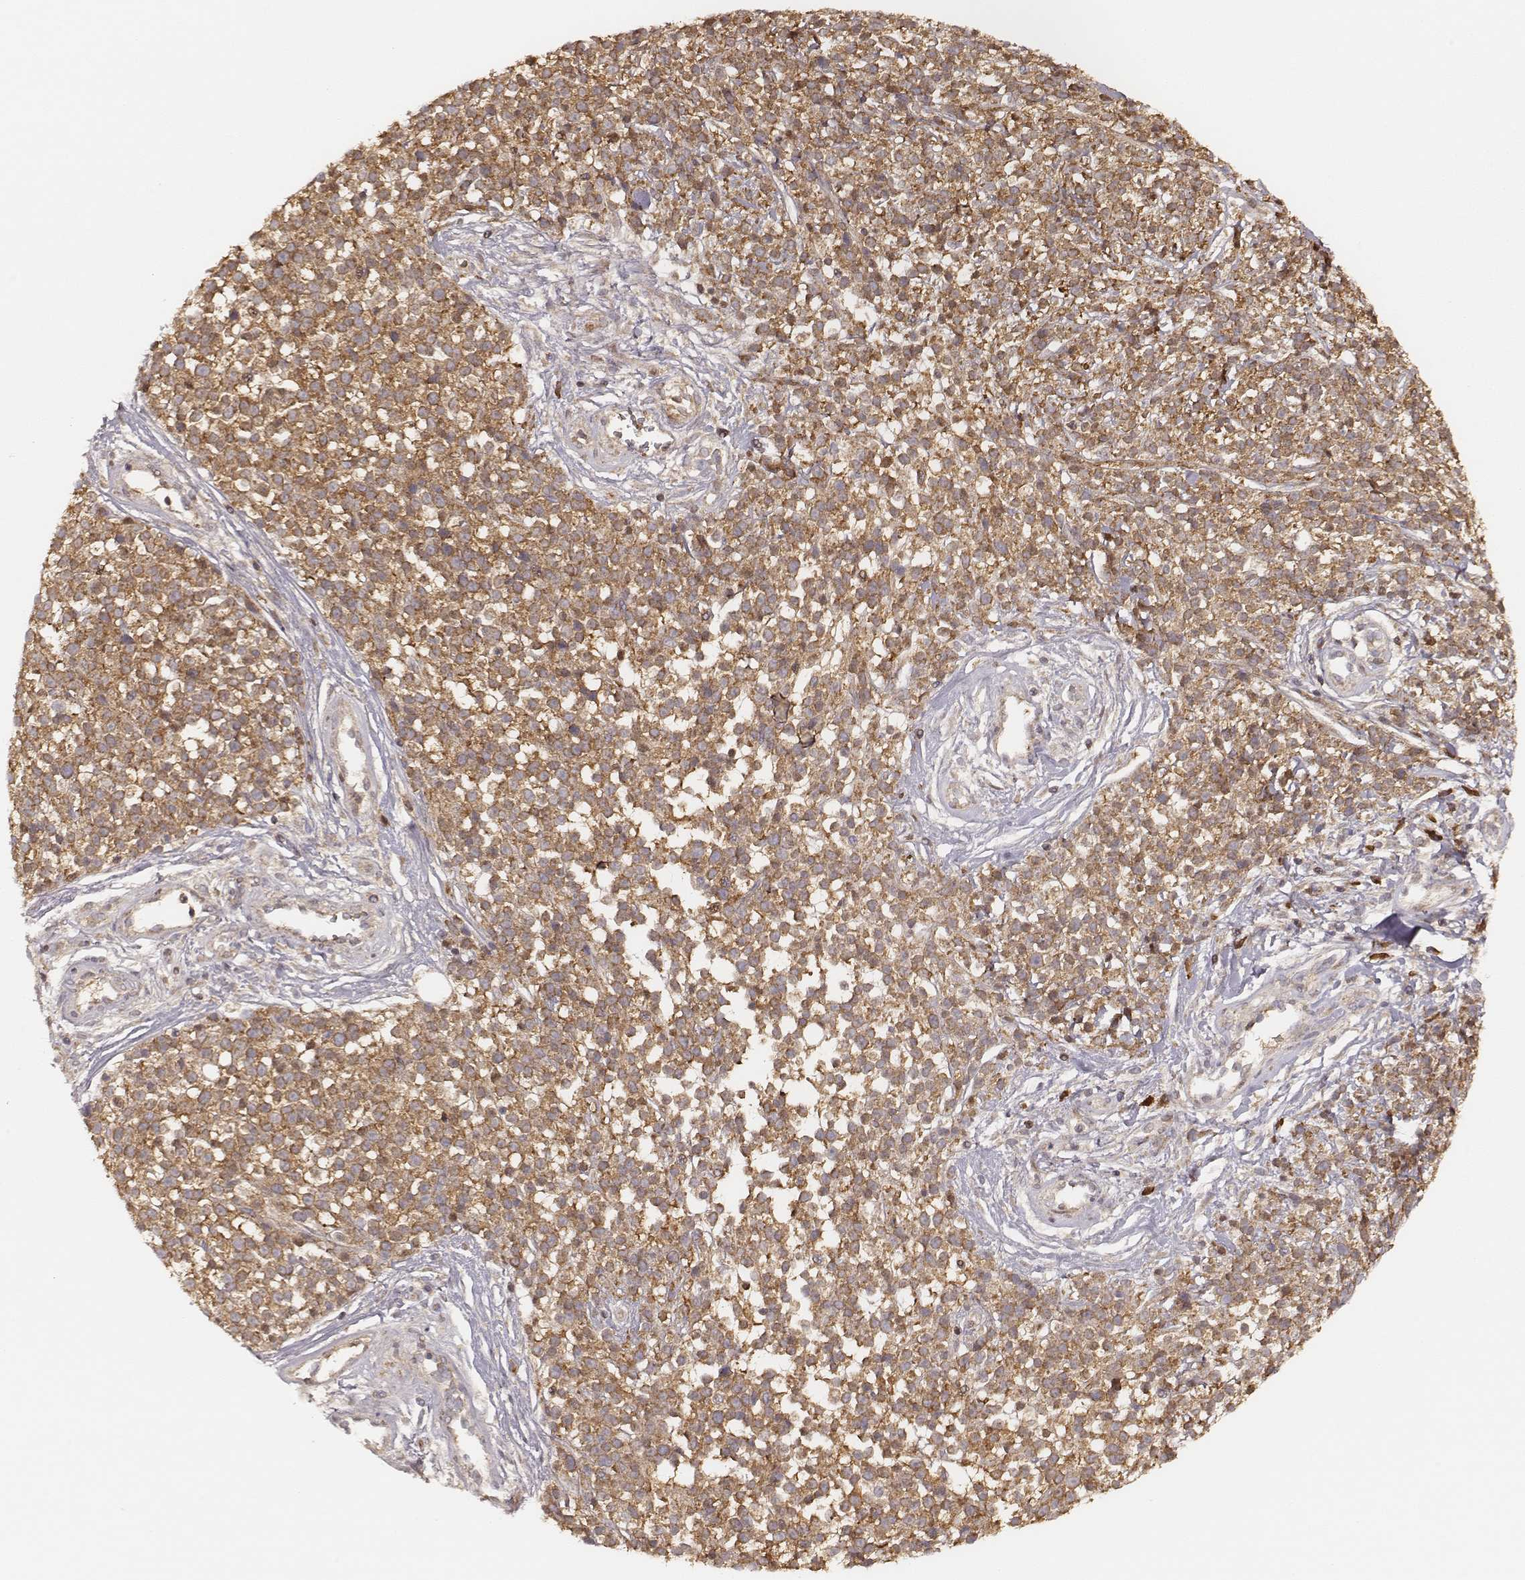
{"staining": {"intensity": "moderate", "quantity": ">75%", "location": "cytoplasmic/membranous"}, "tissue": "melanoma", "cell_type": "Tumor cells", "image_type": "cancer", "snomed": [{"axis": "morphology", "description": "Malignant melanoma, NOS"}, {"axis": "topography", "description": "Skin"}, {"axis": "topography", "description": "Skin of trunk"}], "caption": "Moderate cytoplasmic/membranous expression for a protein is present in approximately >75% of tumor cells of malignant melanoma using immunohistochemistry.", "gene": "CARS1", "patient": {"sex": "male", "age": 74}}